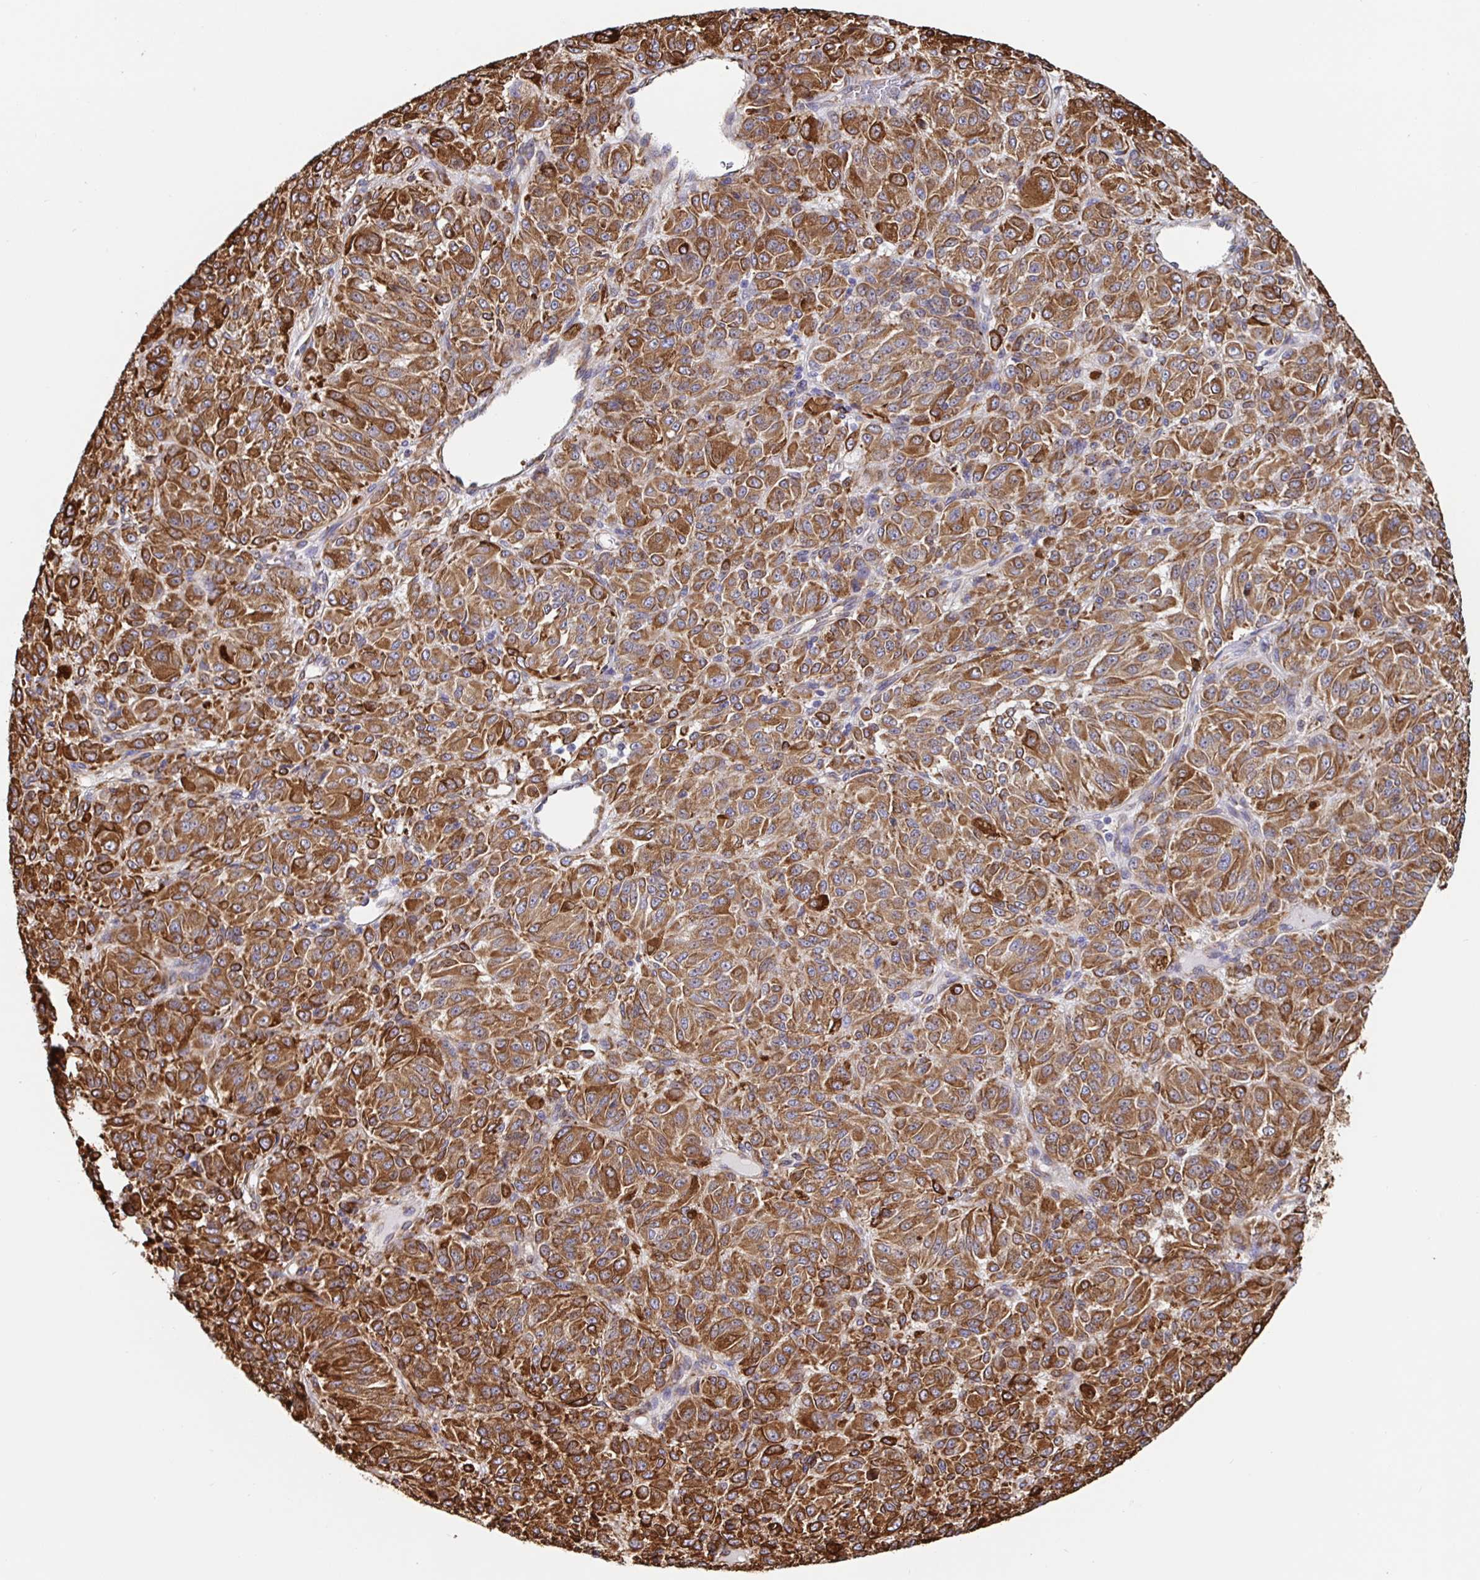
{"staining": {"intensity": "strong", "quantity": ">75%", "location": "cytoplasmic/membranous"}, "tissue": "melanoma", "cell_type": "Tumor cells", "image_type": "cancer", "snomed": [{"axis": "morphology", "description": "Malignant melanoma, Metastatic site"}, {"axis": "topography", "description": "Brain"}], "caption": "Protein staining of malignant melanoma (metastatic site) tissue shows strong cytoplasmic/membranous staining in approximately >75% of tumor cells.", "gene": "MAOA", "patient": {"sex": "female", "age": 56}}